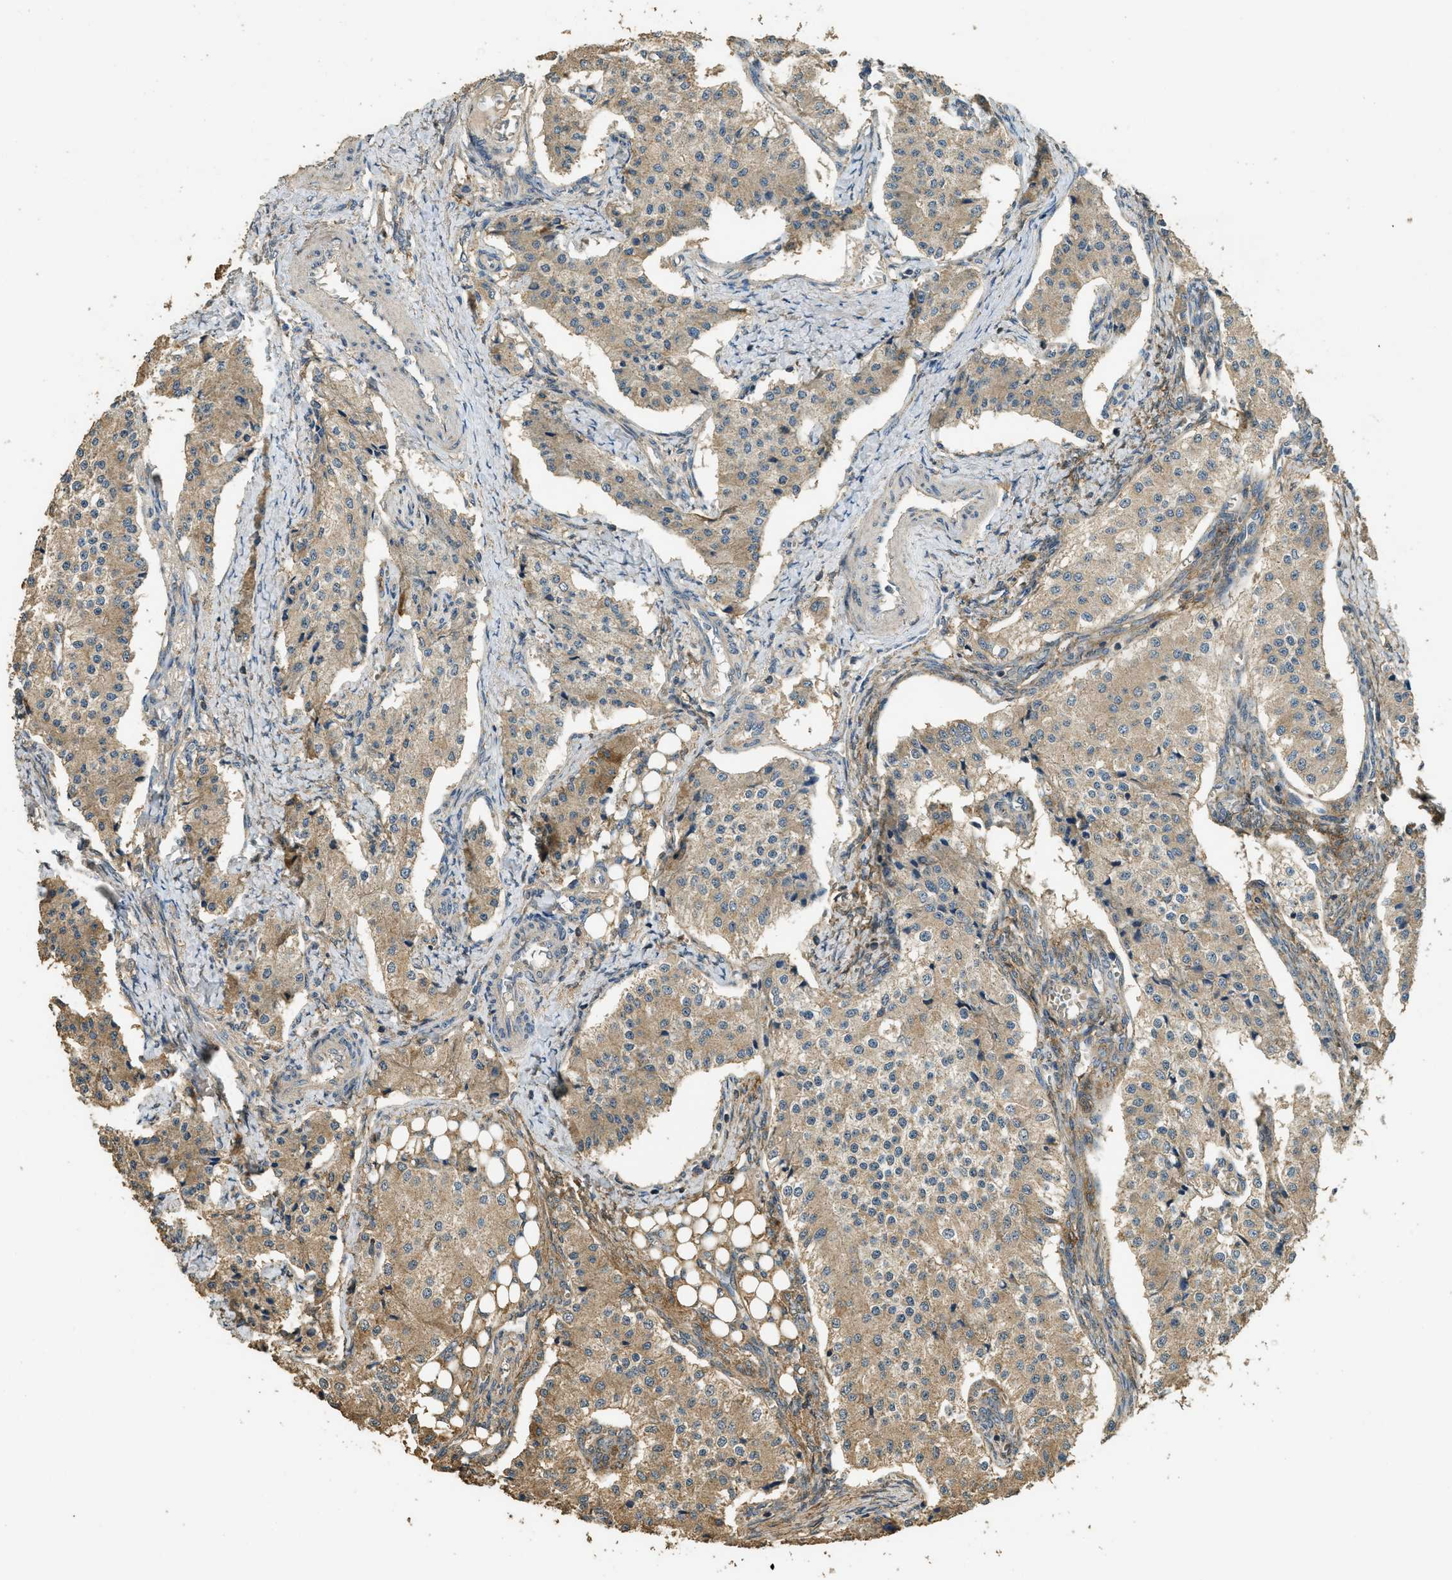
{"staining": {"intensity": "moderate", "quantity": ">75%", "location": "cytoplasmic/membranous"}, "tissue": "carcinoid", "cell_type": "Tumor cells", "image_type": "cancer", "snomed": [{"axis": "morphology", "description": "Carcinoid, malignant, NOS"}, {"axis": "topography", "description": "Colon"}], "caption": "Tumor cells demonstrate medium levels of moderate cytoplasmic/membranous staining in approximately >75% of cells in malignant carcinoid.", "gene": "CD276", "patient": {"sex": "female", "age": 52}}